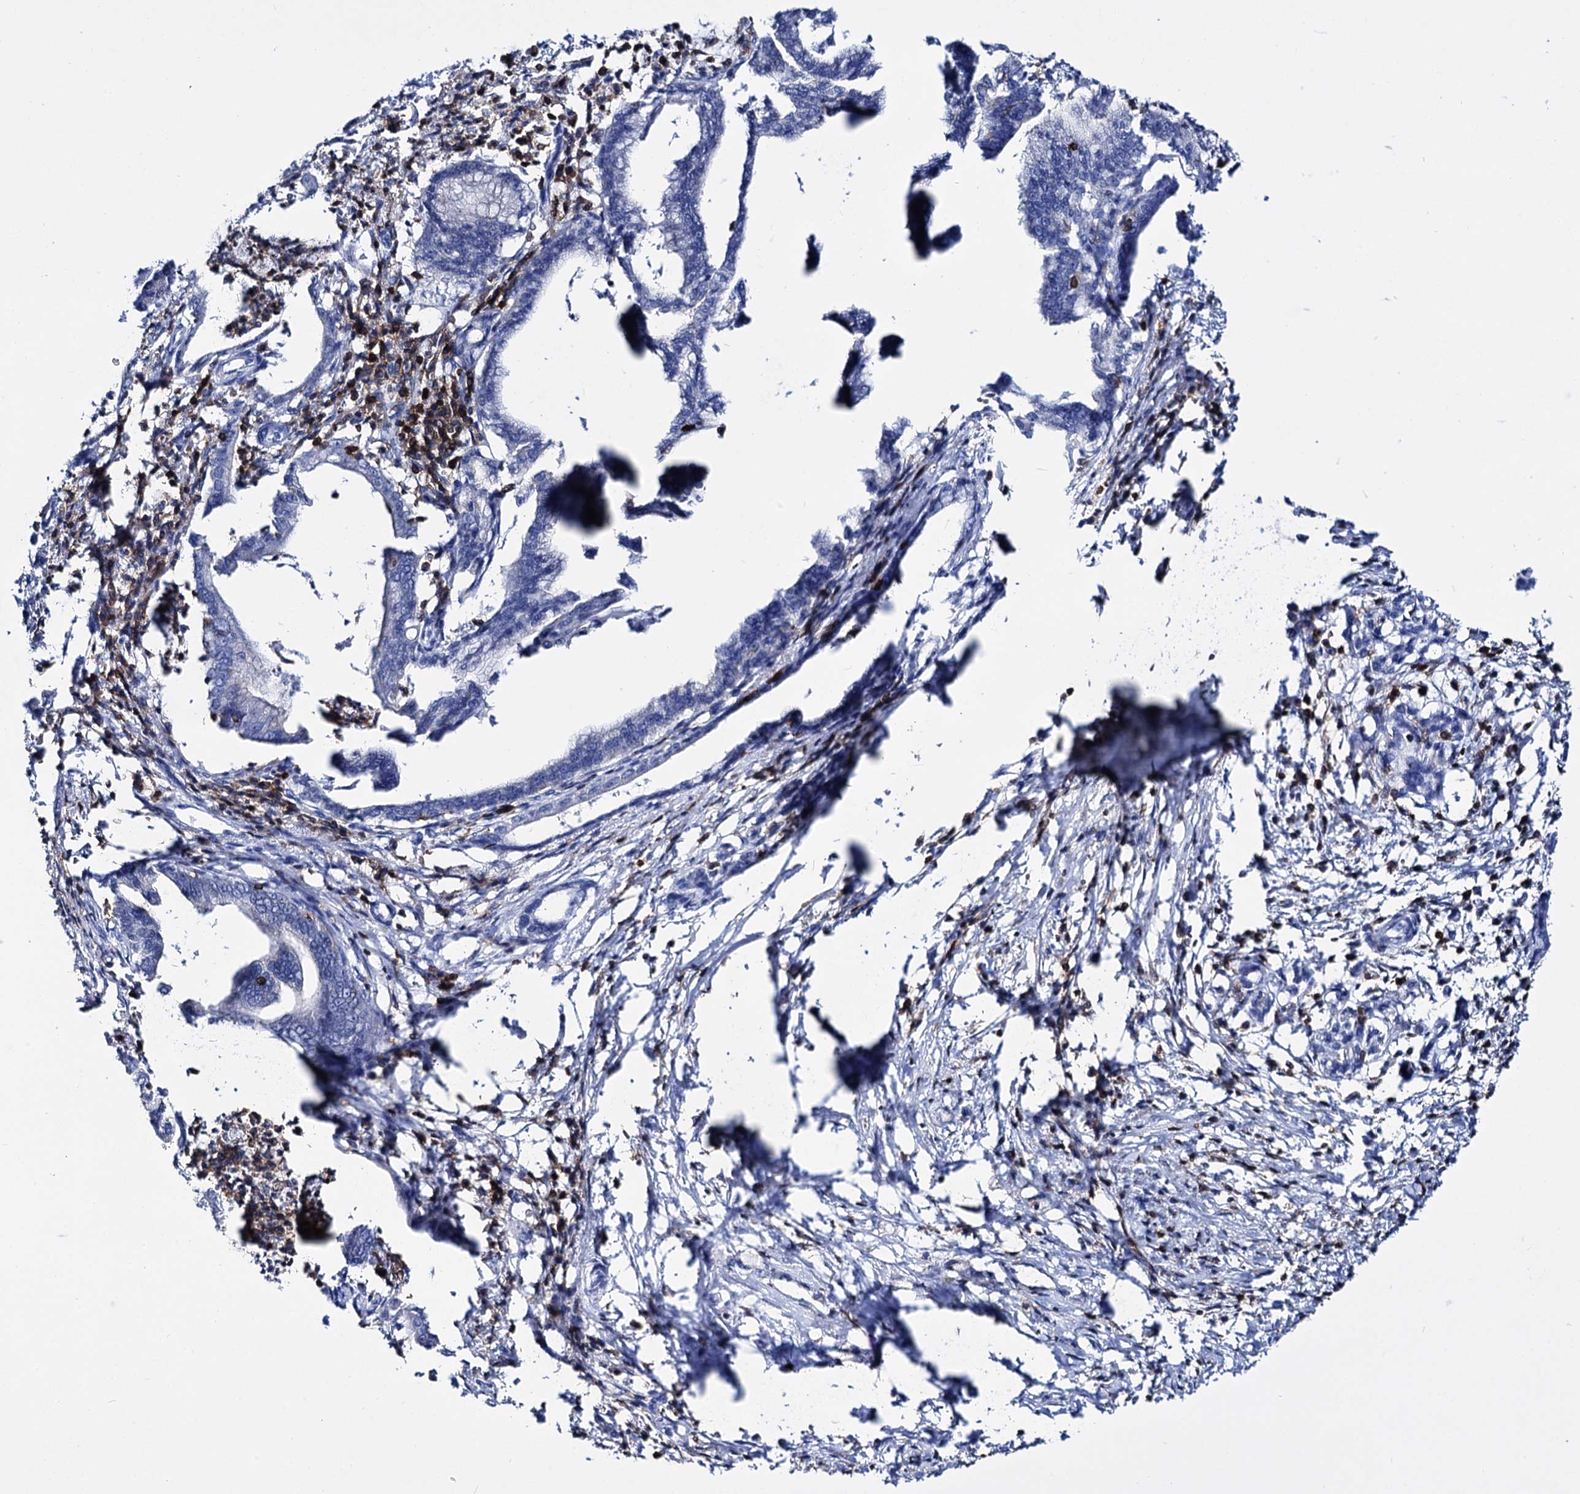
{"staining": {"intensity": "negative", "quantity": "none", "location": "none"}, "tissue": "pancreatic cancer", "cell_type": "Tumor cells", "image_type": "cancer", "snomed": [{"axis": "morphology", "description": "Adenocarcinoma, NOS"}, {"axis": "topography", "description": "Pancreas"}], "caption": "This is a image of immunohistochemistry (IHC) staining of pancreatic adenocarcinoma, which shows no expression in tumor cells.", "gene": "DEF6", "patient": {"sex": "female", "age": 55}}